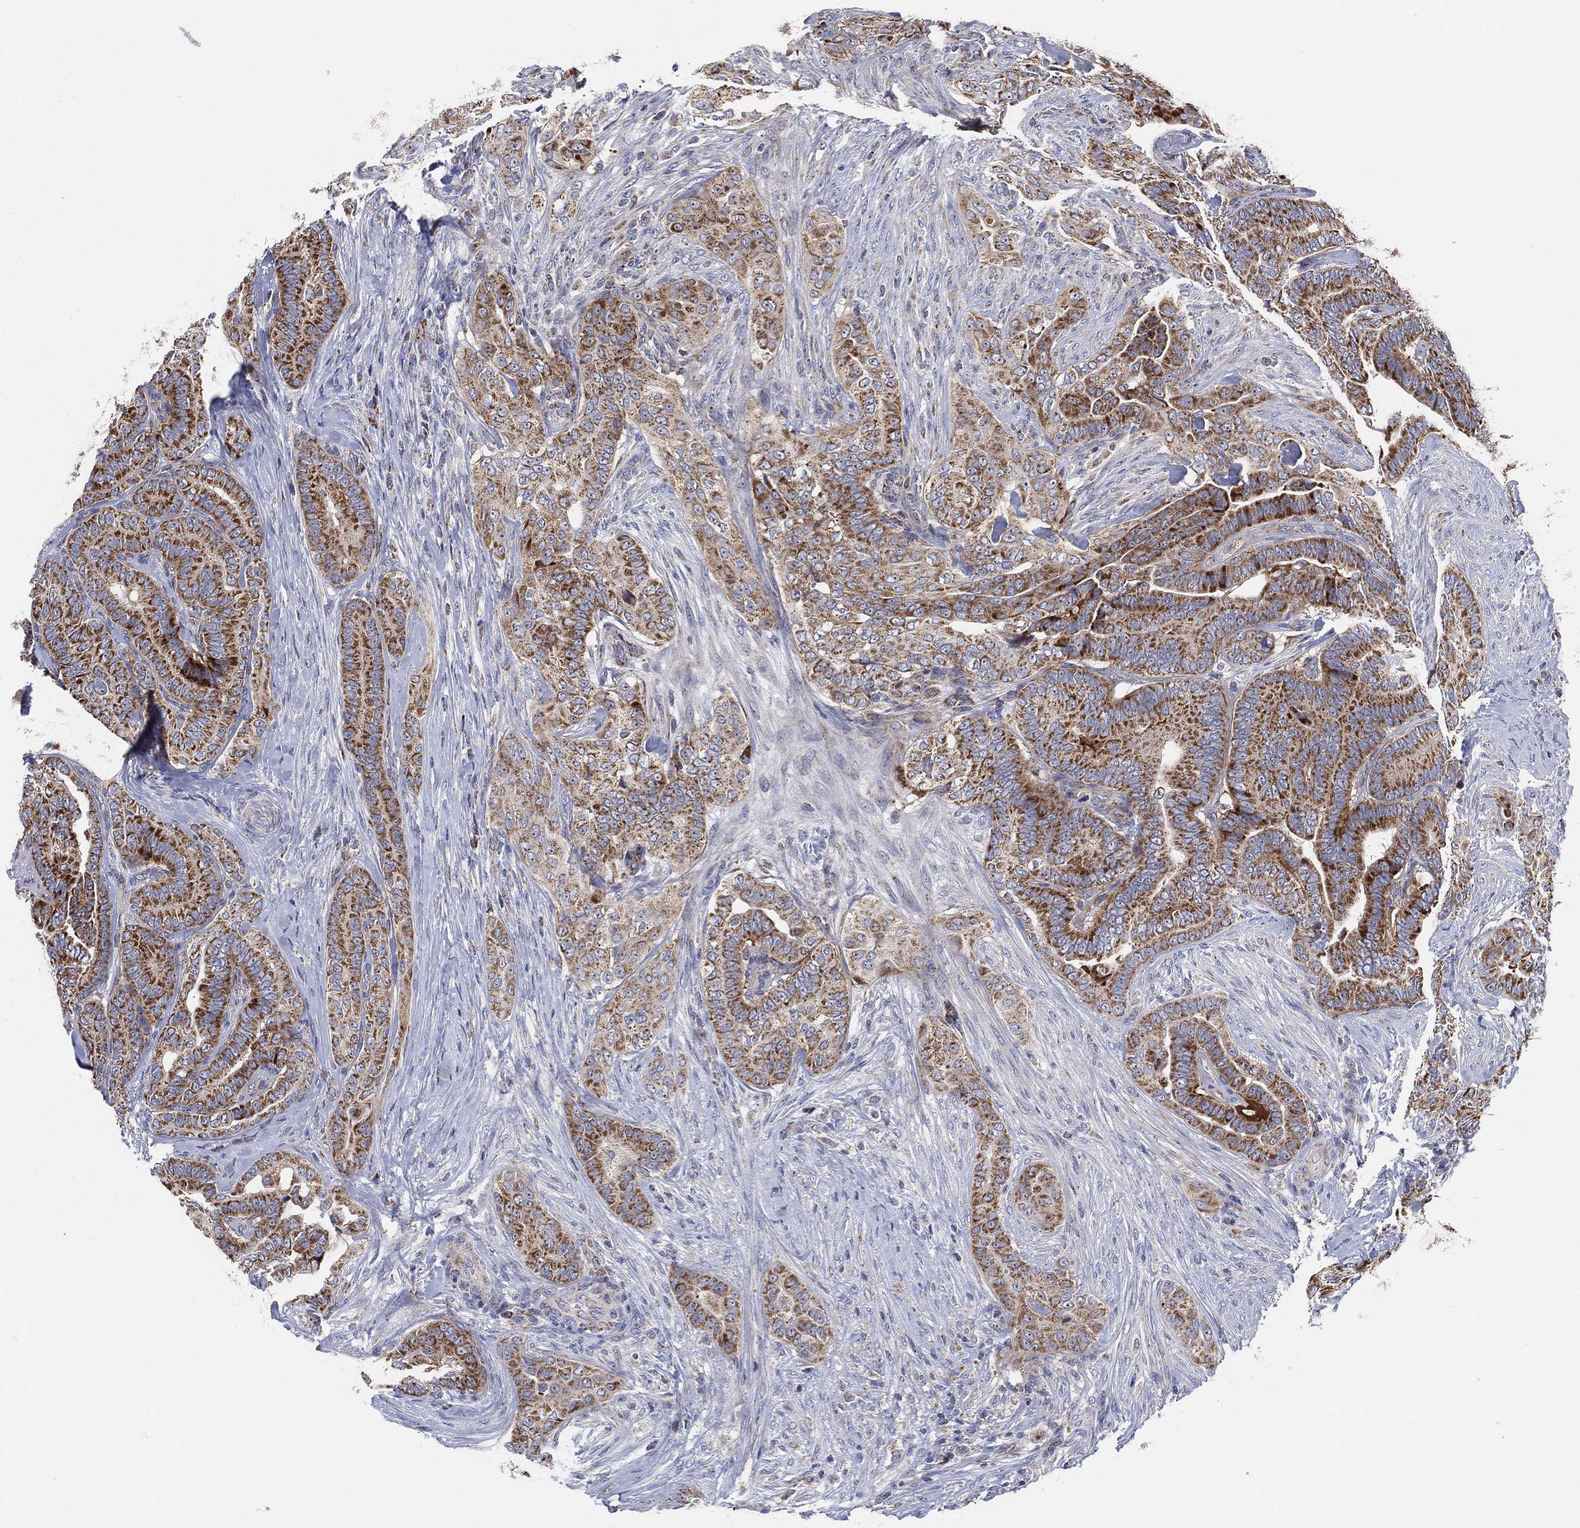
{"staining": {"intensity": "strong", "quantity": ">75%", "location": "cytoplasmic/membranous"}, "tissue": "thyroid cancer", "cell_type": "Tumor cells", "image_type": "cancer", "snomed": [{"axis": "morphology", "description": "Papillary adenocarcinoma, NOS"}, {"axis": "topography", "description": "Thyroid gland"}], "caption": "Protein expression by immunohistochemistry reveals strong cytoplasmic/membranous positivity in approximately >75% of tumor cells in papillary adenocarcinoma (thyroid).", "gene": "GCAT", "patient": {"sex": "male", "age": 61}}